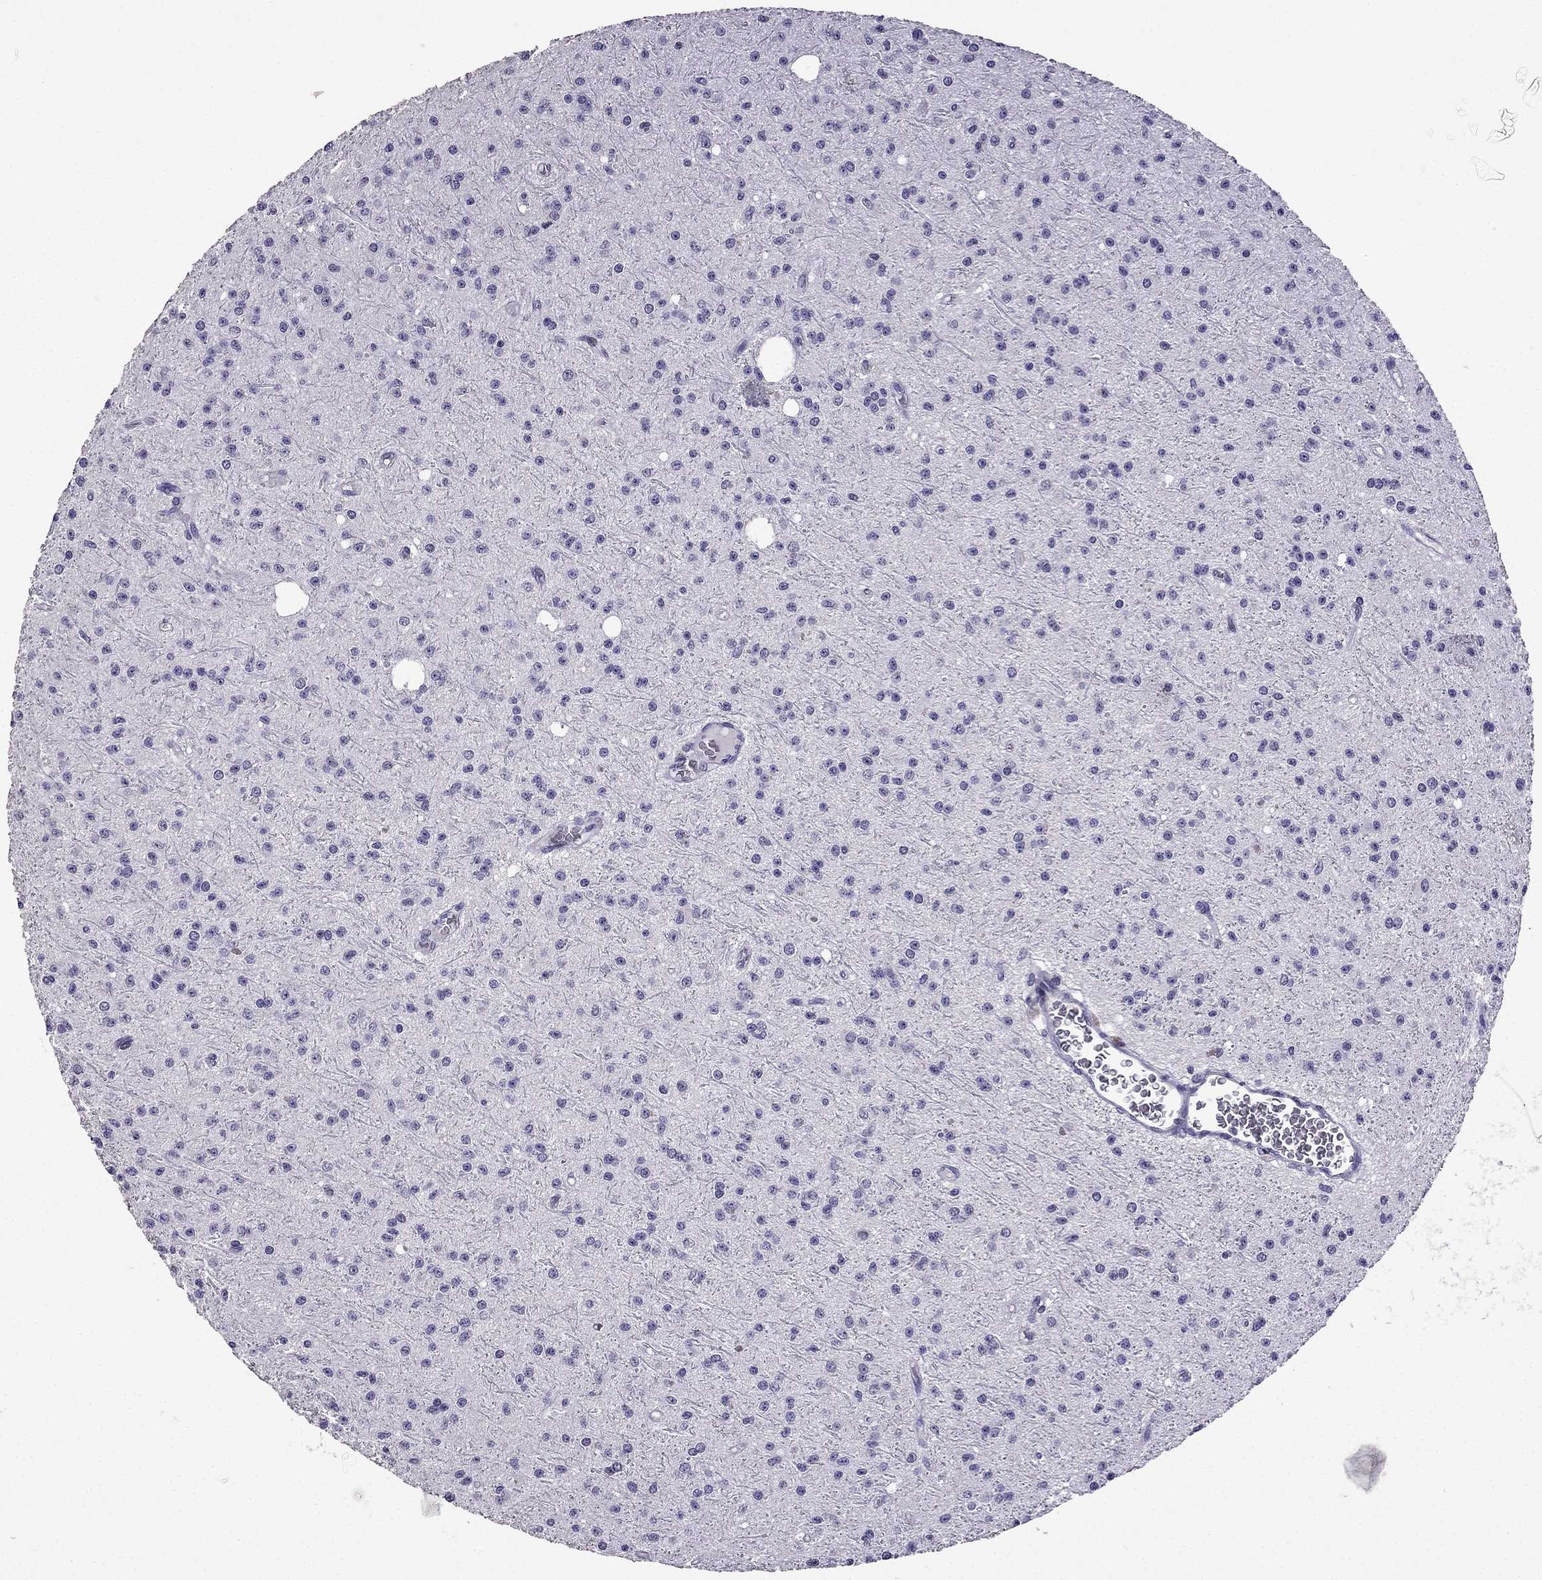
{"staining": {"intensity": "negative", "quantity": "none", "location": "none"}, "tissue": "glioma", "cell_type": "Tumor cells", "image_type": "cancer", "snomed": [{"axis": "morphology", "description": "Glioma, malignant, Low grade"}, {"axis": "topography", "description": "Brain"}], "caption": "Human low-grade glioma (malignant) stained for a protein using immunohistochemistry (IHC) exhibits no positivity in tumor cells.", "gene": "TTN", "patient": {"sex": "male", "age": 27}}